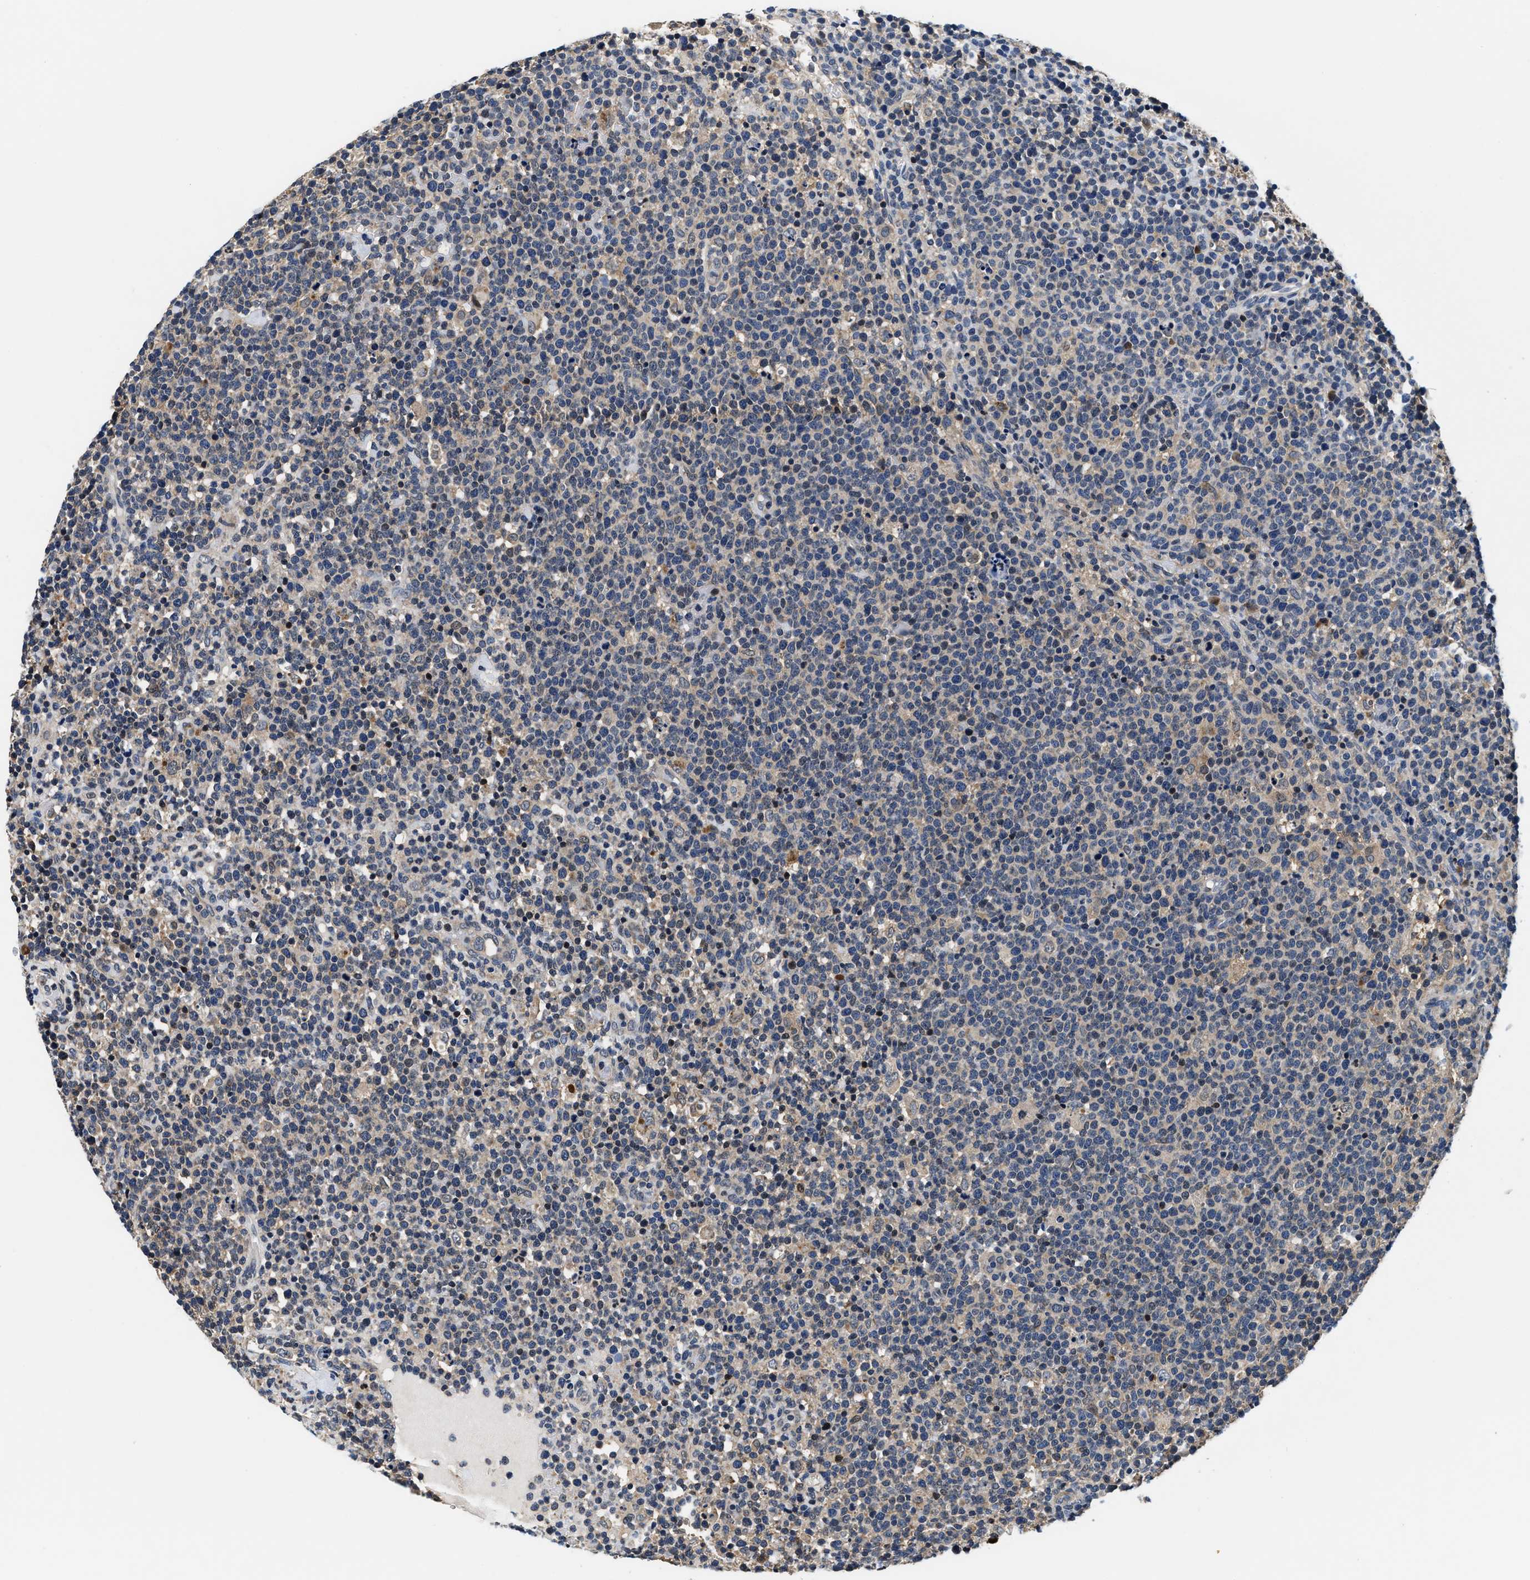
{"staining": {"intensity": "weak", "quantity": "<25%", "location": "cytoplasmic/membranous"}, "tissue": "lymphoma", "cell_type": "Tumor cells", "image_type": "cancer", "snomed": [{"axis": "morphology", "description": "Malignant lymphoma, non-Hodgkin's type, High grade"}, {"axis": "topography", "description": "Lymph node"}], "caption": "There is no significant expression in tumor cells of lymphoma.", "gene": "PHPT1", "patient": {"sex": "male", "age": 61}}